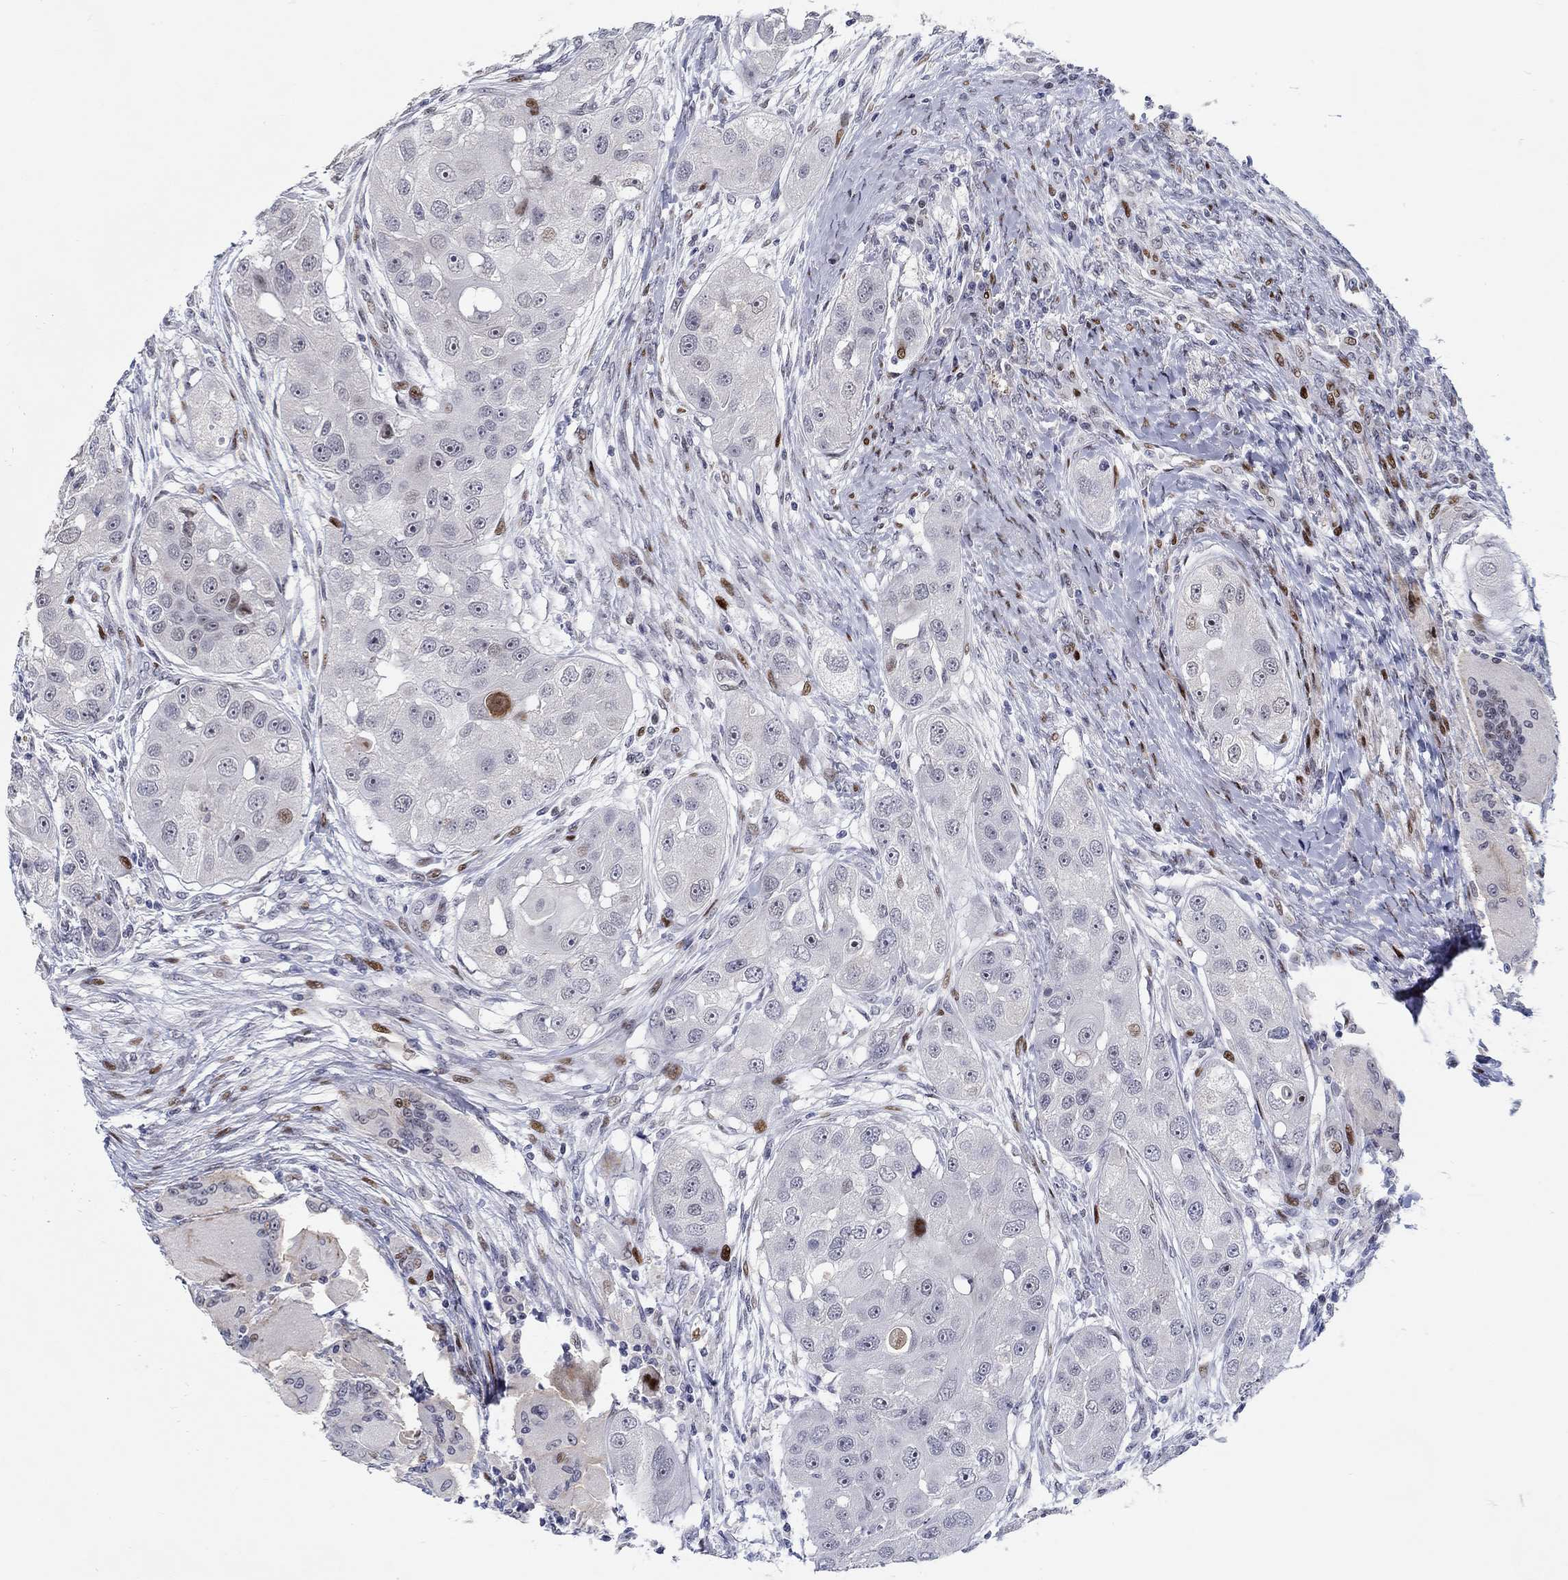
{"staining": {"intensity": "moderate", "quantity": "<25%", "location": "nuclear"}, "tissue": "head and neck cancer", "cell_type": "Tumor cells", "image_type": "cancer", "snomed": [{"axis": "morphology", "description": "Squamous cell carcinoma, NOS"}, {"axis": "topography", "description": "Head-Neck"}], "caption": "Squamous cell carcinoma (head and neck) stained with a brown dye exhibits moderate nuclear positive positivity in approximately <25% of tumor cells.", "gene": "RAPGEF5", "patient": {"sex": "male", "age": 51}}